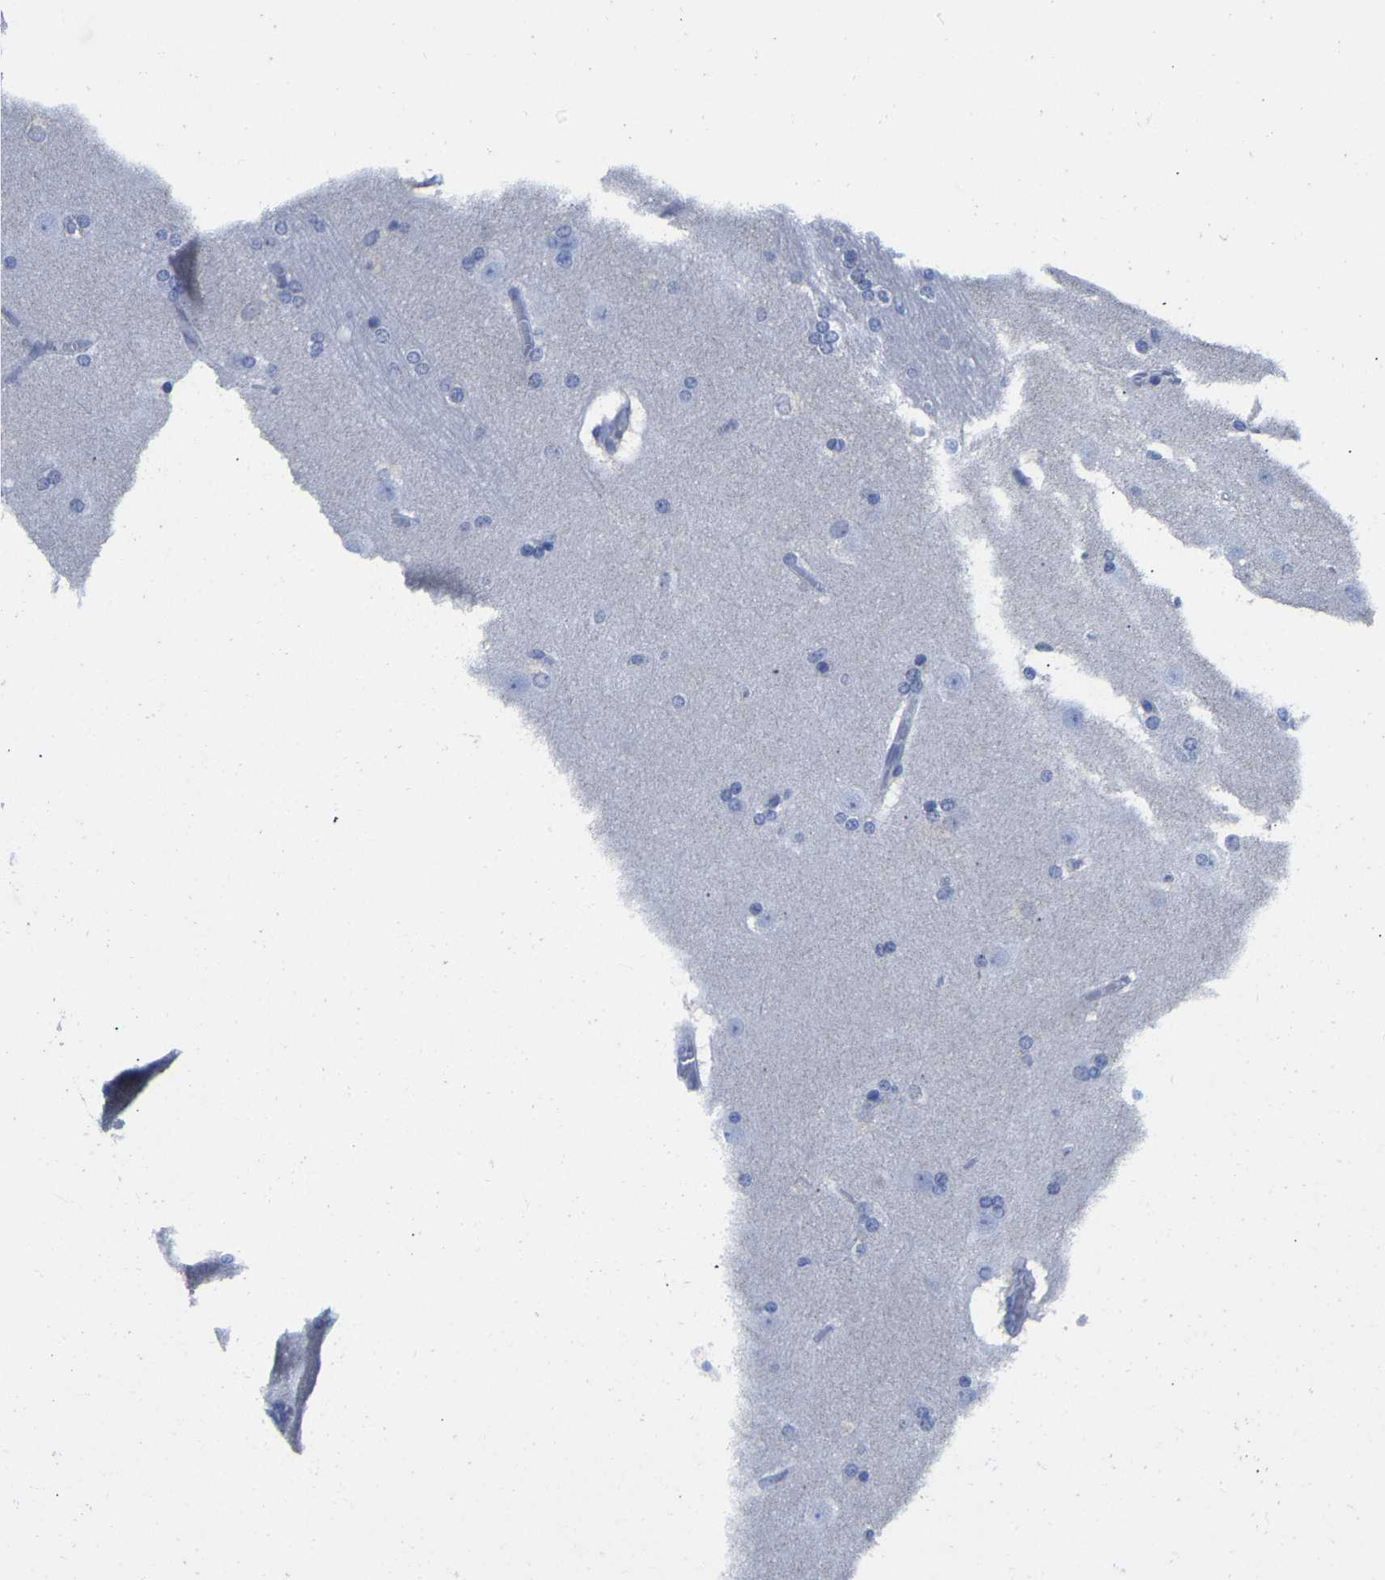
{"staining": {"intensity": "negative", "quantity": "none", "location": "none"}, "tissue": "caudate", "cell_type": "Glial cells", "image_type": "normal", "snomed": [{"axis": "morphology", "description": "Normal tissue, NOS"}, {"axis": "topography", "description": "Lateral ventricle wall"}], "caption": "Normal caudate was stained to show a protein in brown. There is no significant expression in glial cells. Nuclei are stained in blue.", "gene": "GPA33", "patient": {"sex": "female", "age": 19}}